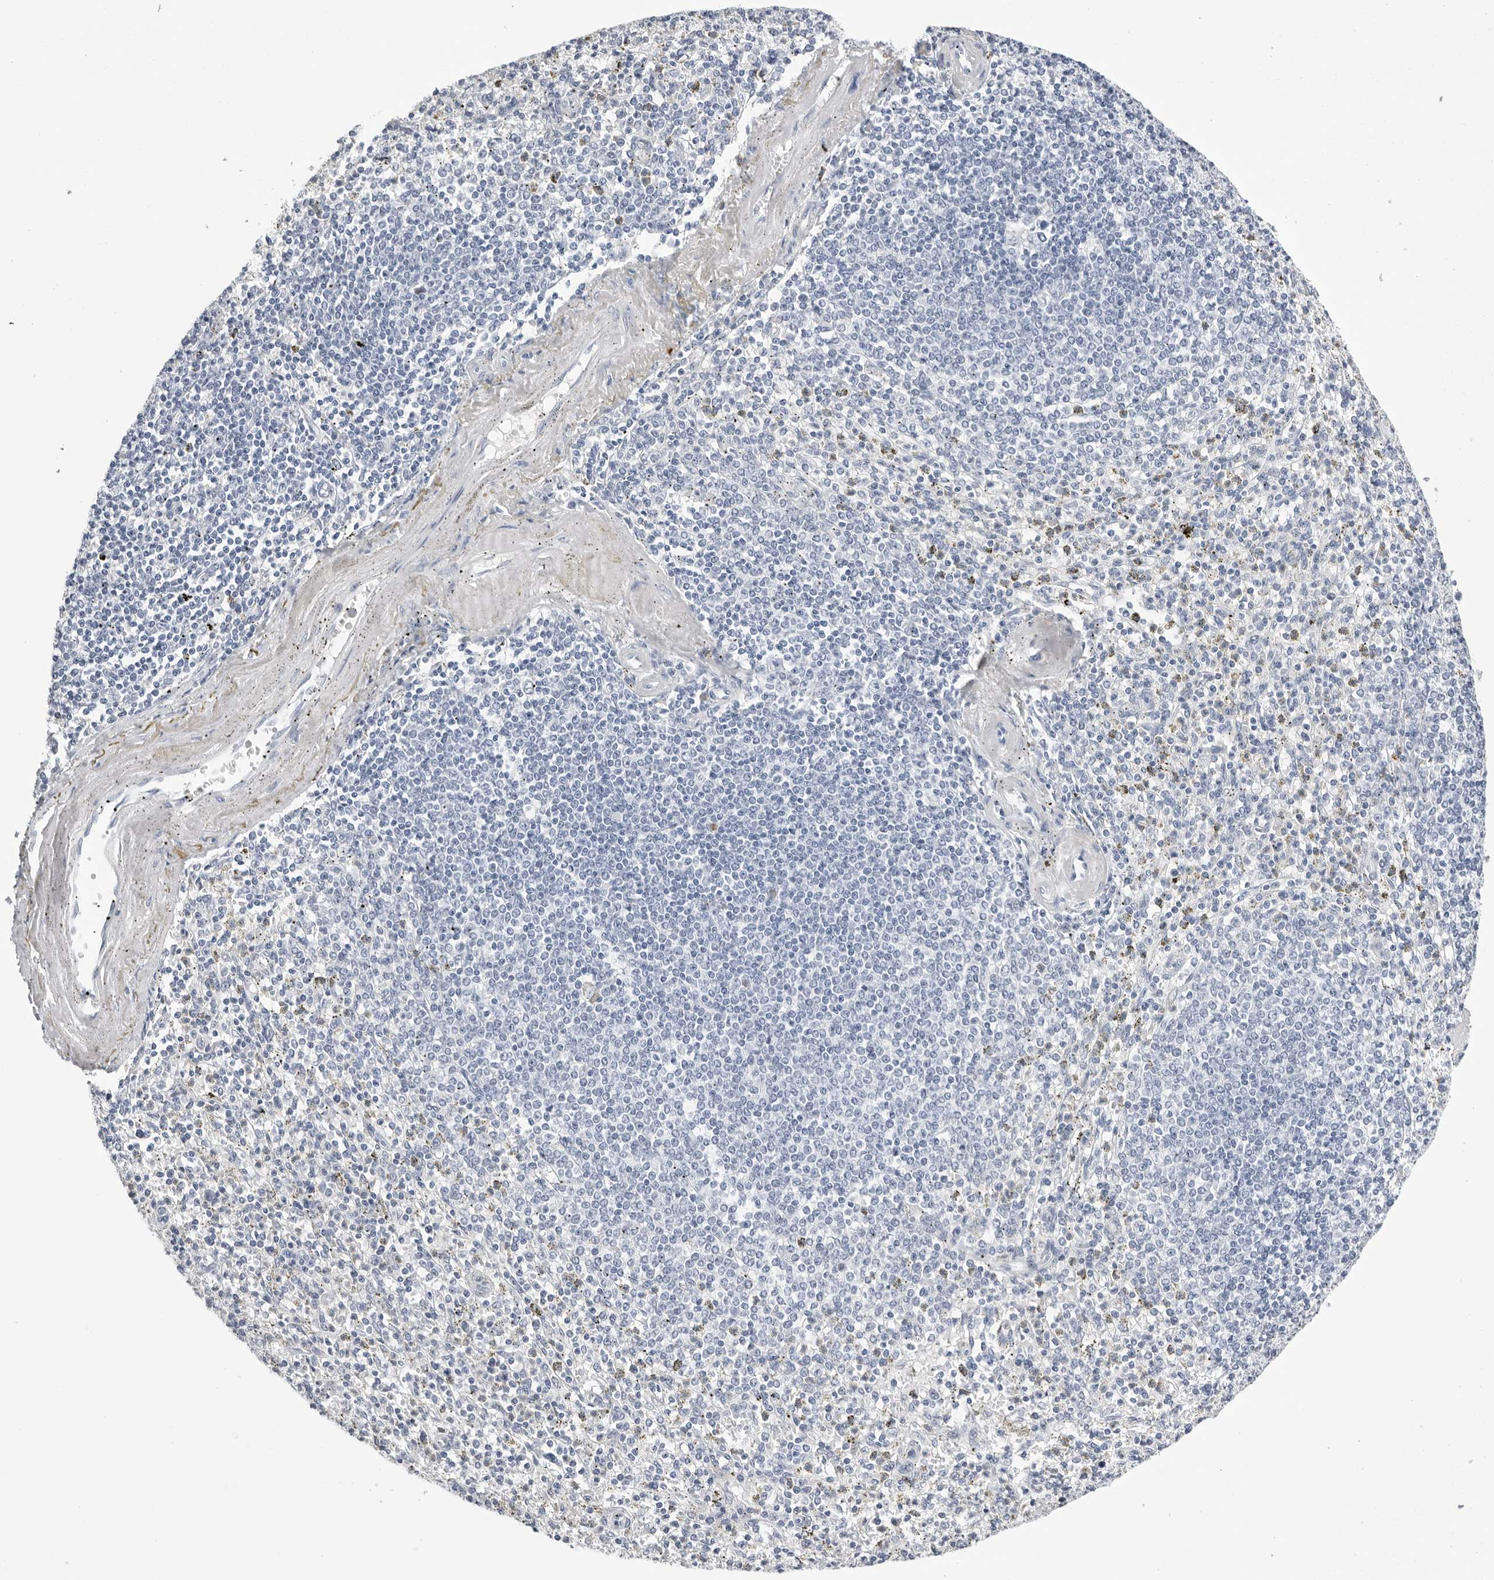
{"staining": {"intensity": "negative", "quantity": "none", "location": "none"}, "tissue": "spleen", "cell_type": "Cells in red pulp", "image_type": "normal", "snomed": [{"axis": "morphology", "description": "Normal tissue, NOS"}, {"axis": "topography", "description": "Spleen"}], "caption": "A photomicrograph of spleen stained for a protein shows no brown staining in cells in red pulp. (Stains: DAB (3,3'-diaminobenzidine) IHC with hematoxylin counter stain, Microscopy: brightfield microscopy at high magnification).", "gene": "ZNF502", "patient": {"sex": "male", "age": 72}}